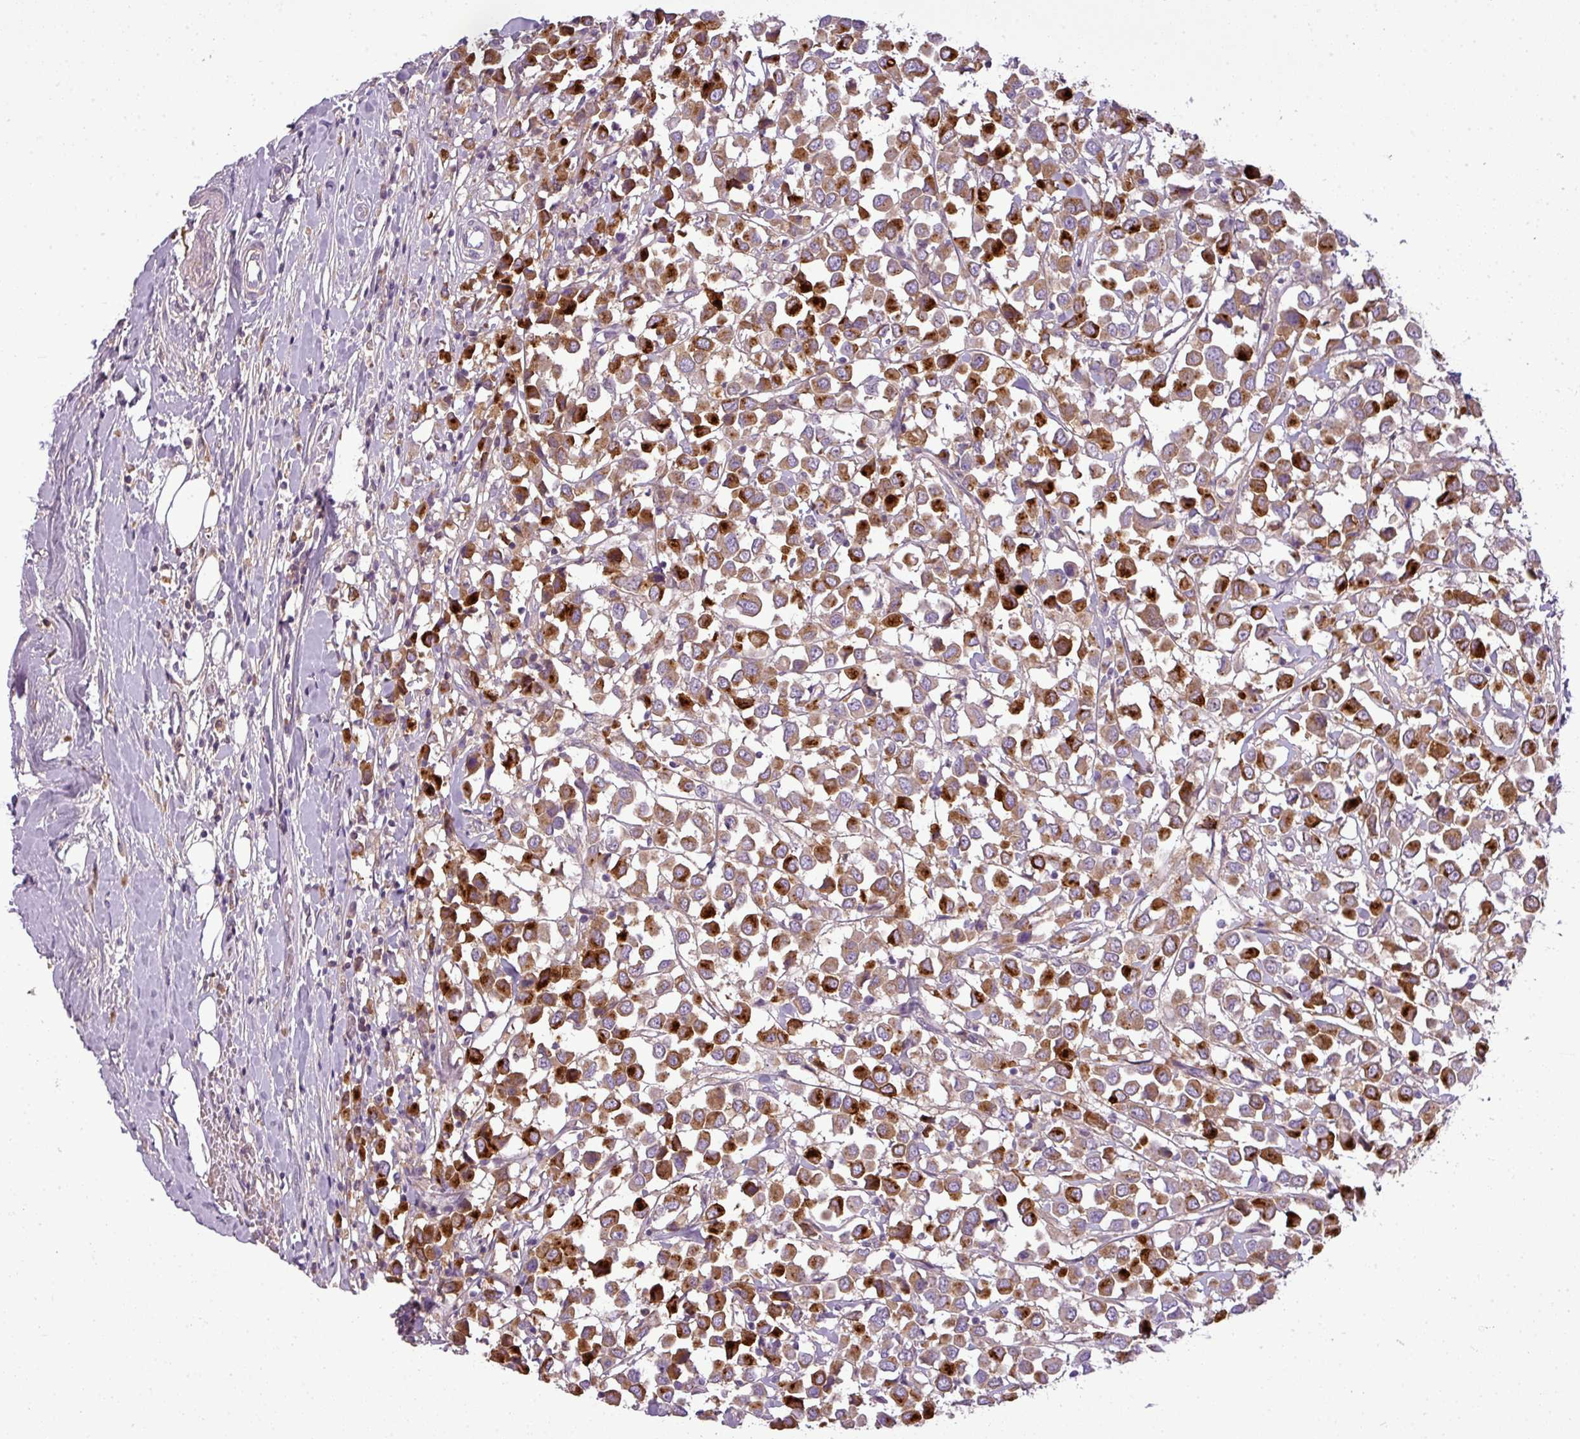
{"staining": {"intensity": "strong", "quantity": ">75%", "location": "cytoplasmic/membranous"}, "tissue": "breast cancer", "cell_type": "Tumor cells", "image_type": "cancer", "snomed": [{"axis": "morphology", "description": "Duct carcinoma"}, {"axis": "topography", "description": "Breast"}], "caption": "Tumor cells exhibit high levels of strong cytoplasmic/membranous expression in approximately >75% of cells in breast cancer (invasive ductal carcinoma). Nuclei are stained in blue.", "gene": "C4B", "patient": {"sex": "female", "age": 61}}